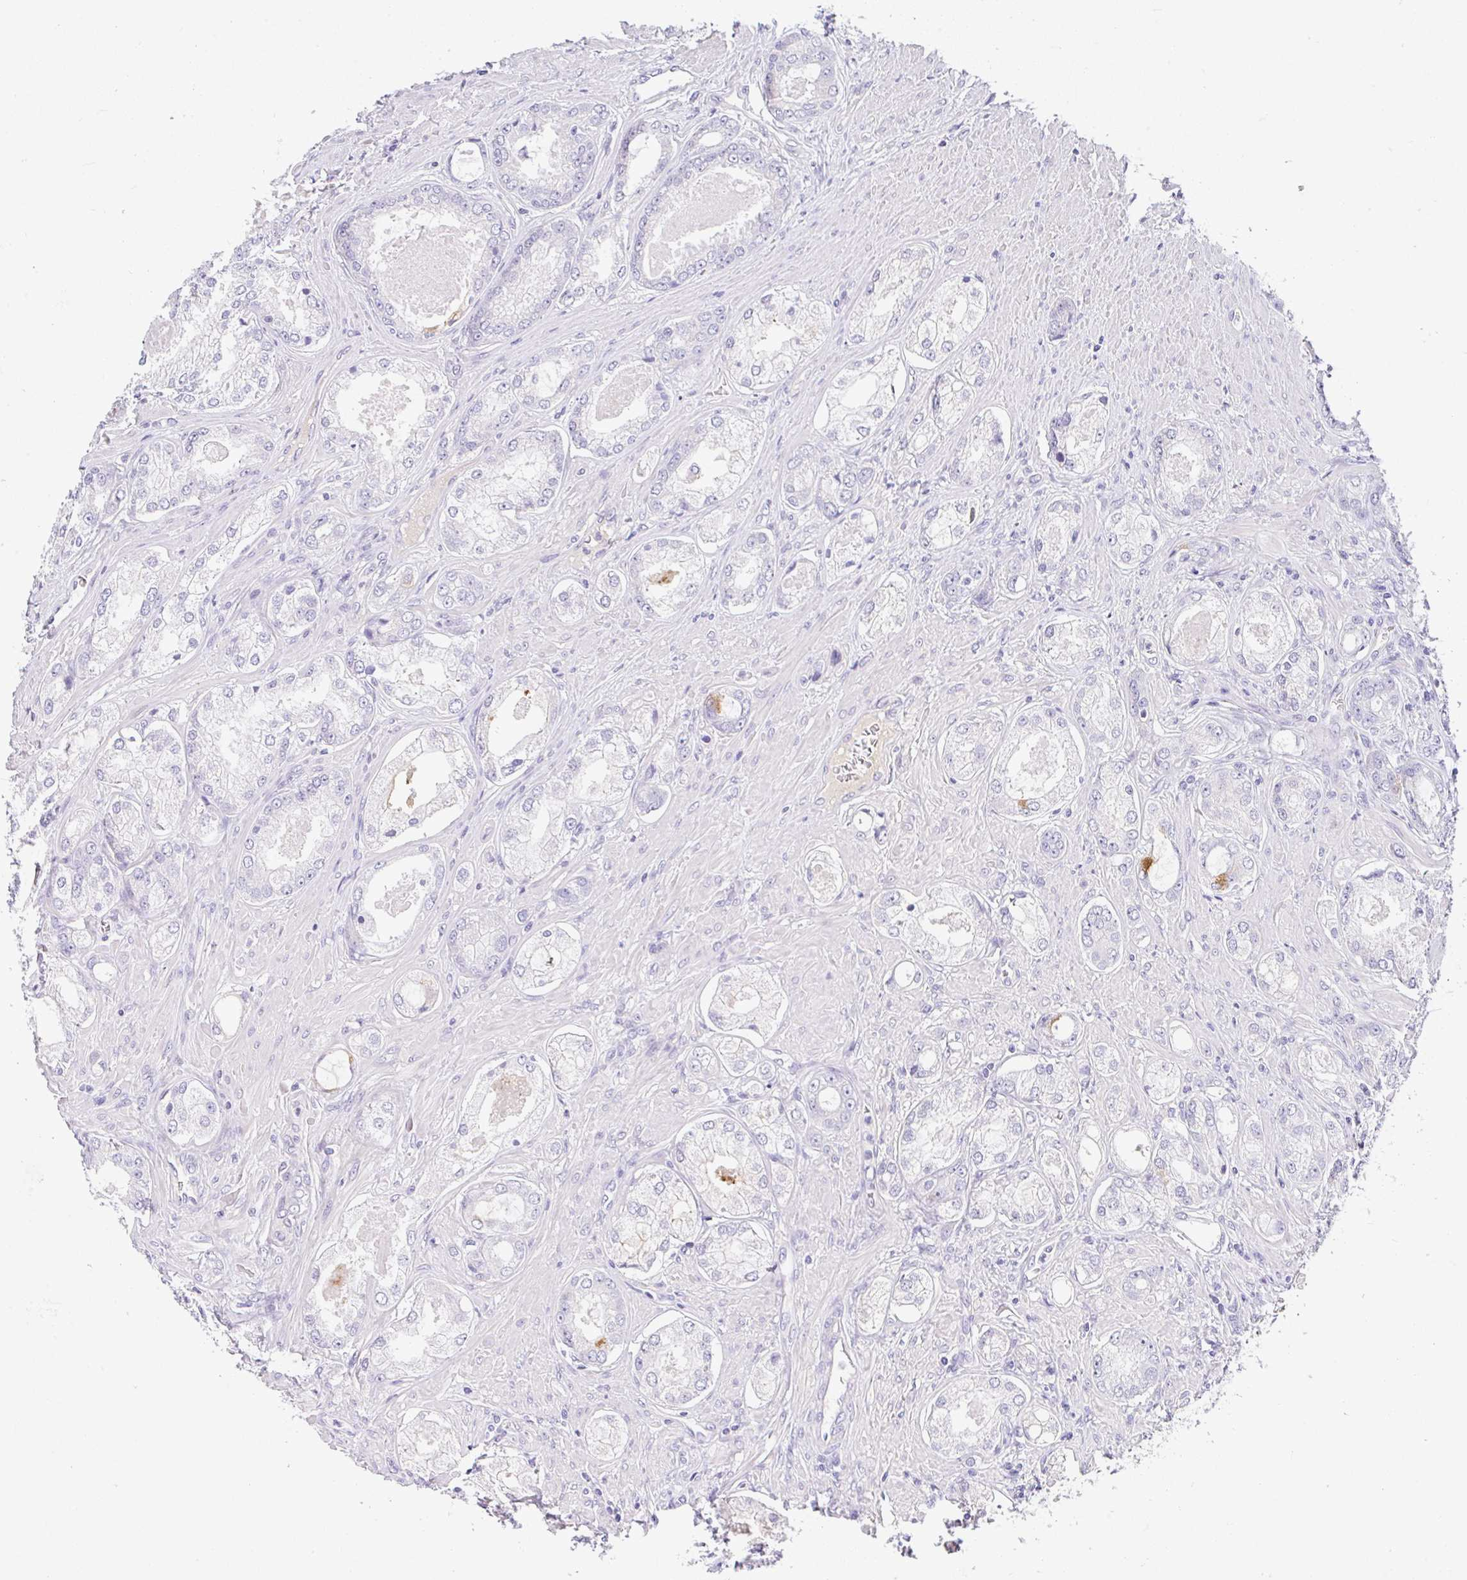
{"staining": {"intensity": "negative", "quantity": "none", "location": "none"}, "tissue": "prostate cancer", "cell_type": "Tumor cells", "image_type": "cancer", "snomed": [{"axis": "morphology", "description": "Adenocarcinoma, Low grade"}, {"axis": "topography", "description": "Prostate"}], "caption": "Prostate low-grade adenocarcinoma was stained to show a protein in brown. There is no significant staining in tumor cells.", "gene": "SERPINE3", "patient": {"sex": "male", "age": 68}}